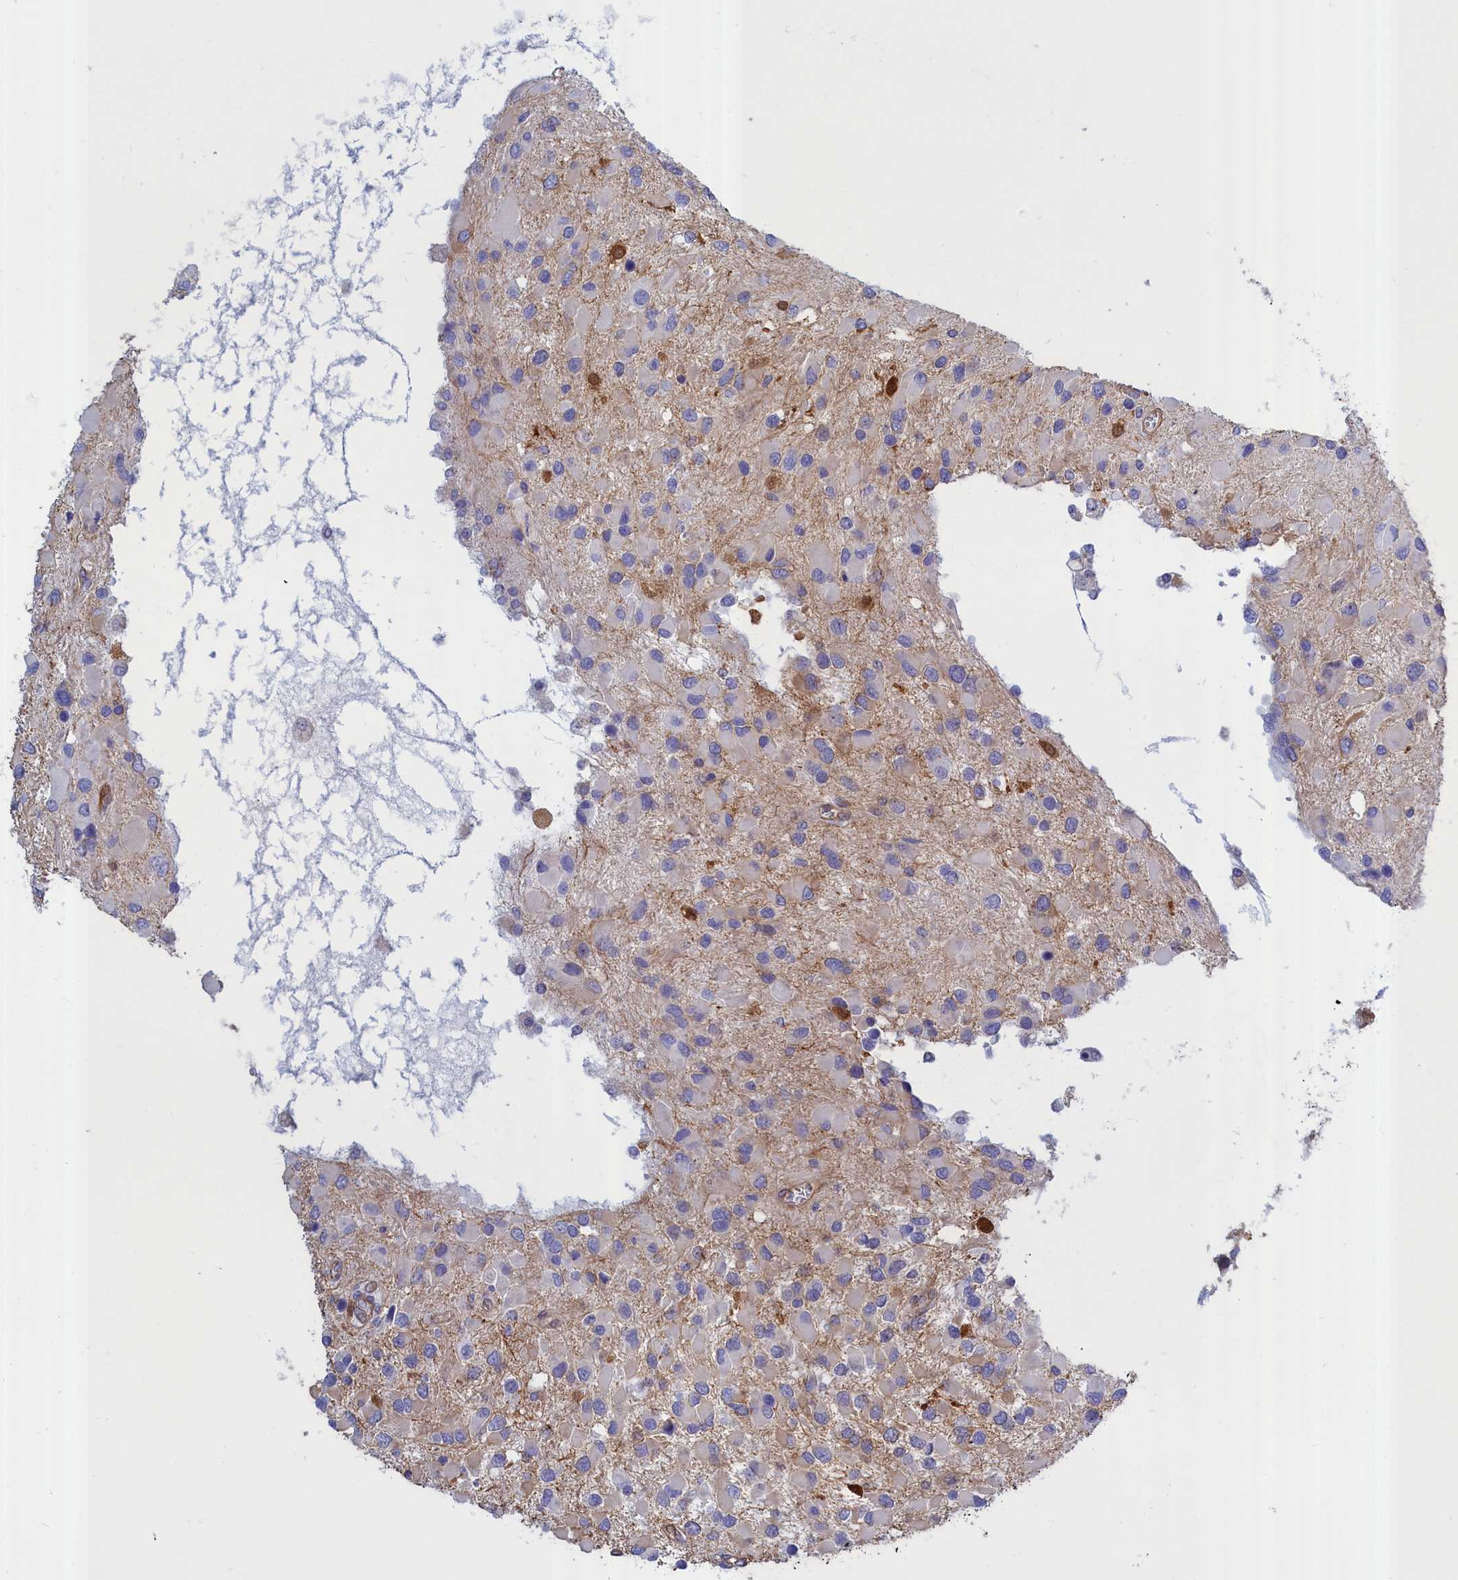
{"staining": {"intensity": "negative", "quantity": "none", "location": "none"}, "tissue": "glioma", "cell_type": "Tumor cells", "image_type": "cancer", "snomed": [{"axis": "morphology", "description": "Glioma, malignant, High grade"}, {"axis": "topography", "description": "Brain"}], "caption": "Immunohistochemistry (IHC) photomicrograph of neoplastic tissue: human malignant glioma (high-grade) stained with DAB shows no significant protein staining in tumor cells.", "gene": "ABCC12", "patient": {"sex": "male", "age": 53}}